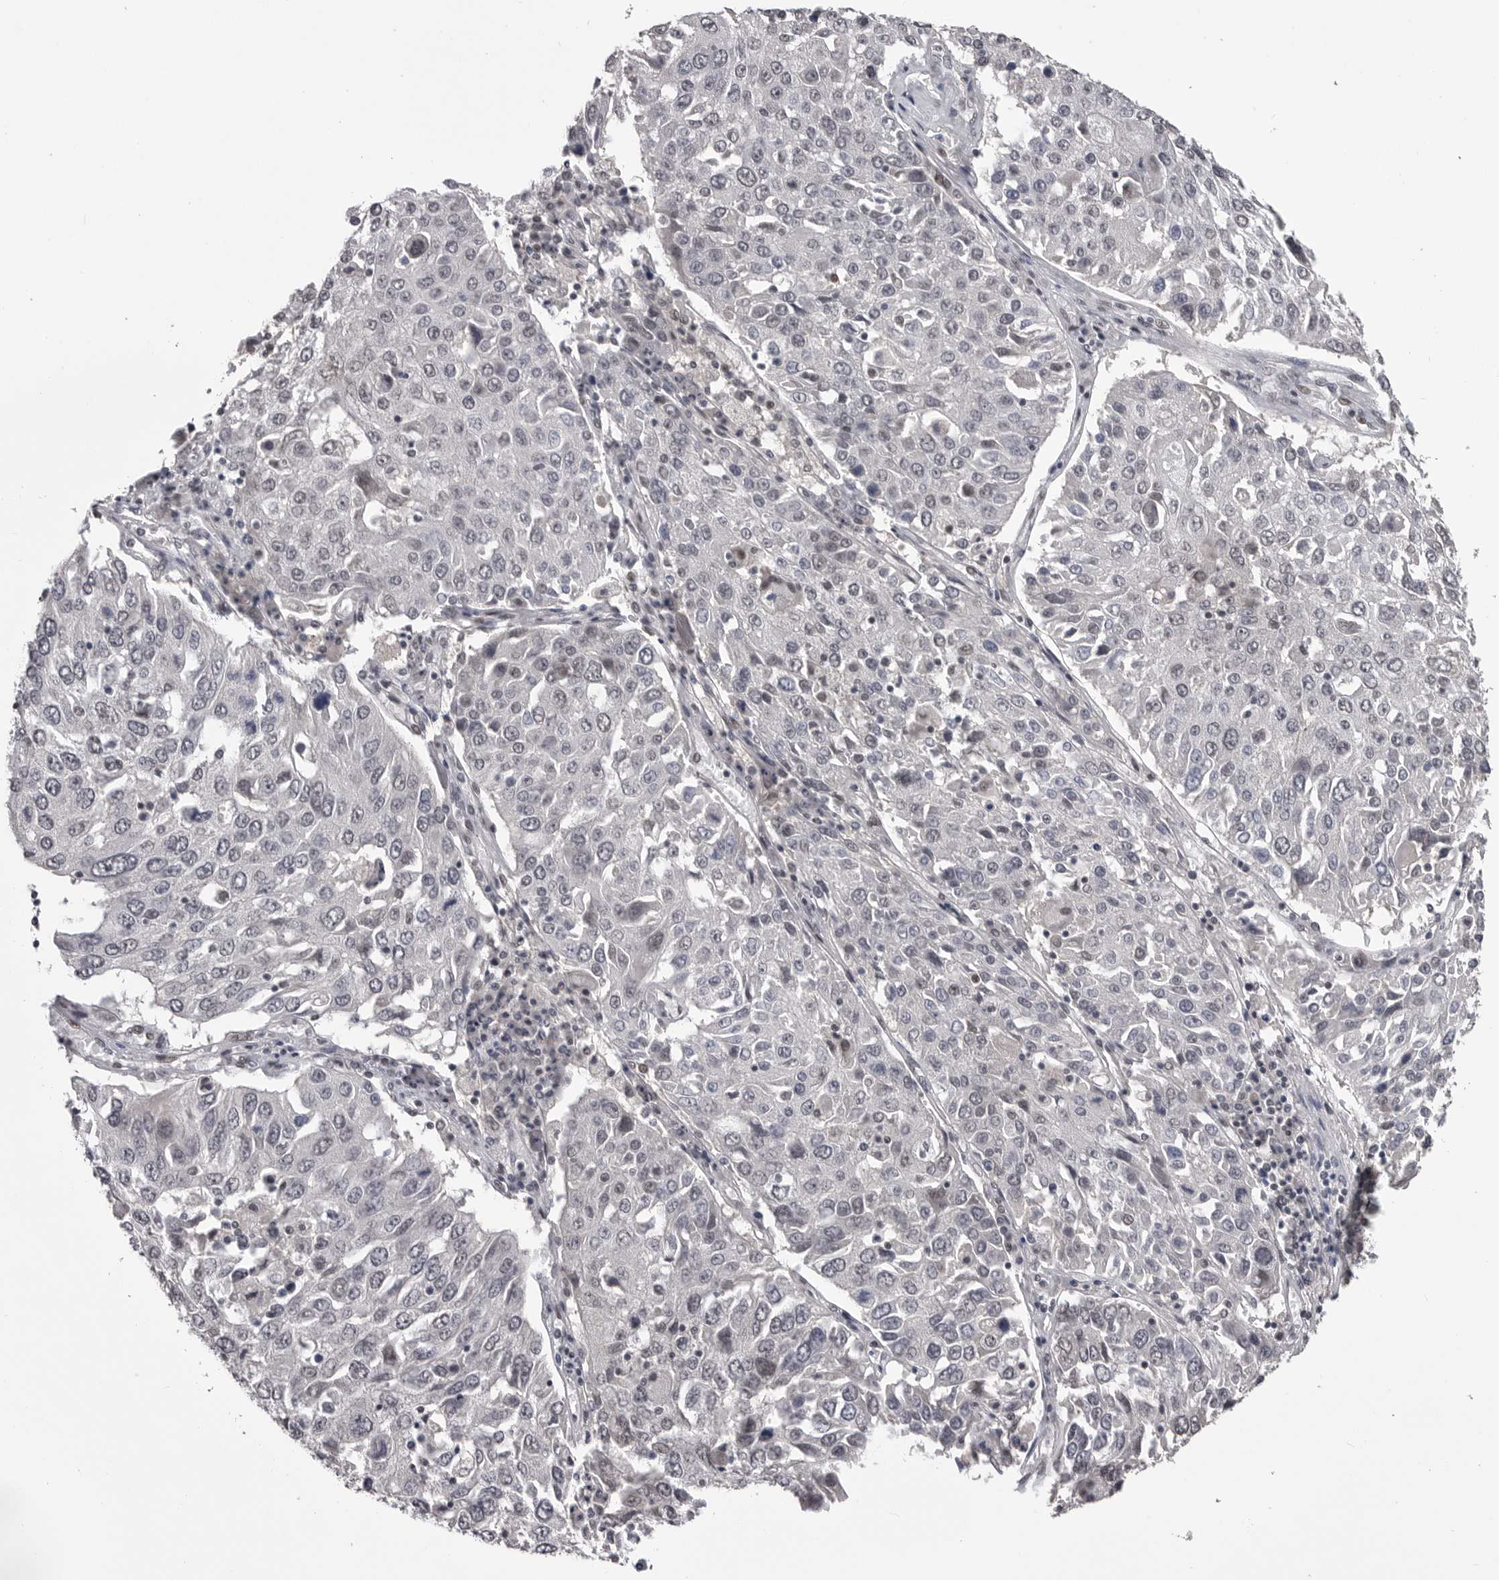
{"staining": {"intensity": "negative", "quantity": "none", "location": "none"}, "tissue": "lung cancer", "cell_type": "Tumor cells", "image_type": "cancer", "snomed": [{"axis": "morphology", "description": "Squamous cell carcinoma, NOS"}, {"axis": "topography", "description": "Lung"}], "caption": "Tumor cells are negative for brown protein staining in squamous cell carcinoma (lung). Nuclei are stained in blue.", "gene": "DLG2", "patient": {"sex": "male", "age": 65}}